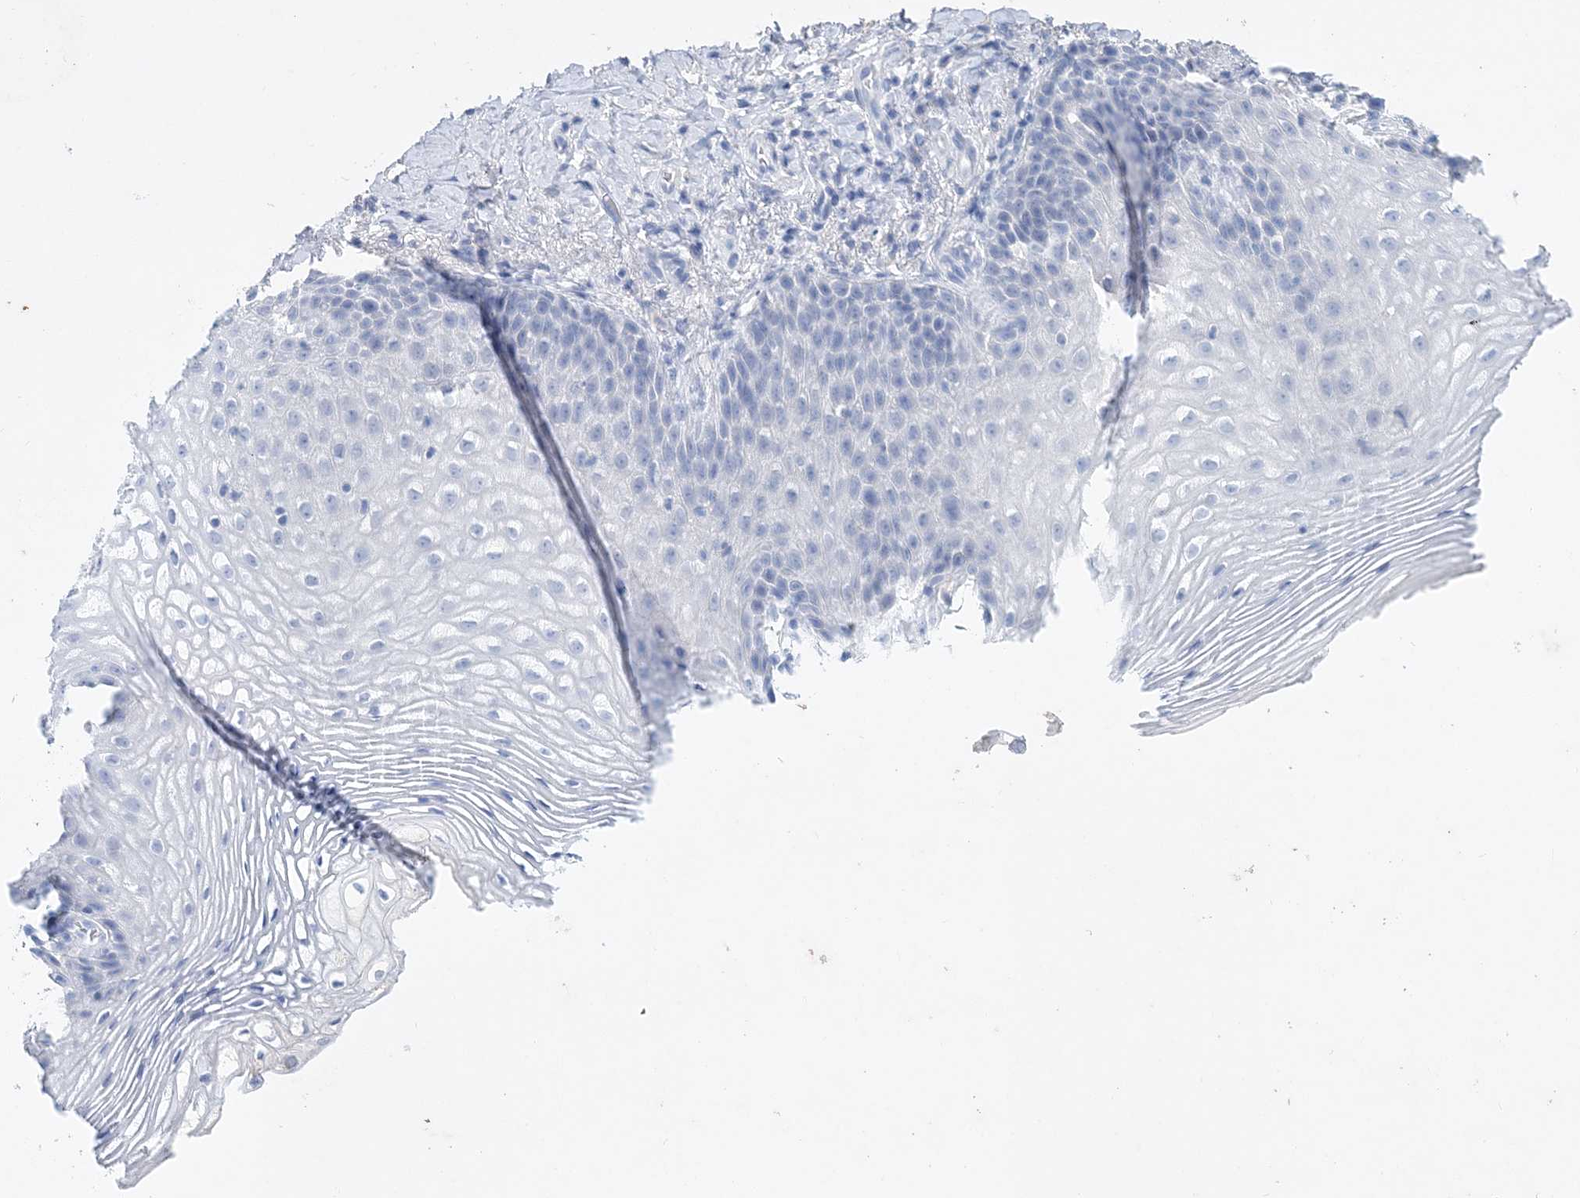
{"staining": {"intensity": "negative", "quantity": "none", "location": "none"}, "tissue": "vagina", "cell_type": "Squamous epithelial cells", "image_type": "normal", "snomed": [{"axis": "morphology", "description": "Normal tissue, NOS"}, {"axis": "topography", "description": "Vagina"}], "caption": "The immunohistochemistry (IHC) micrograph has no significant staining in squamous epithelial cells of vagina.", "gene": "COPS8", "patient": {"sex": "female", "age": 60}}